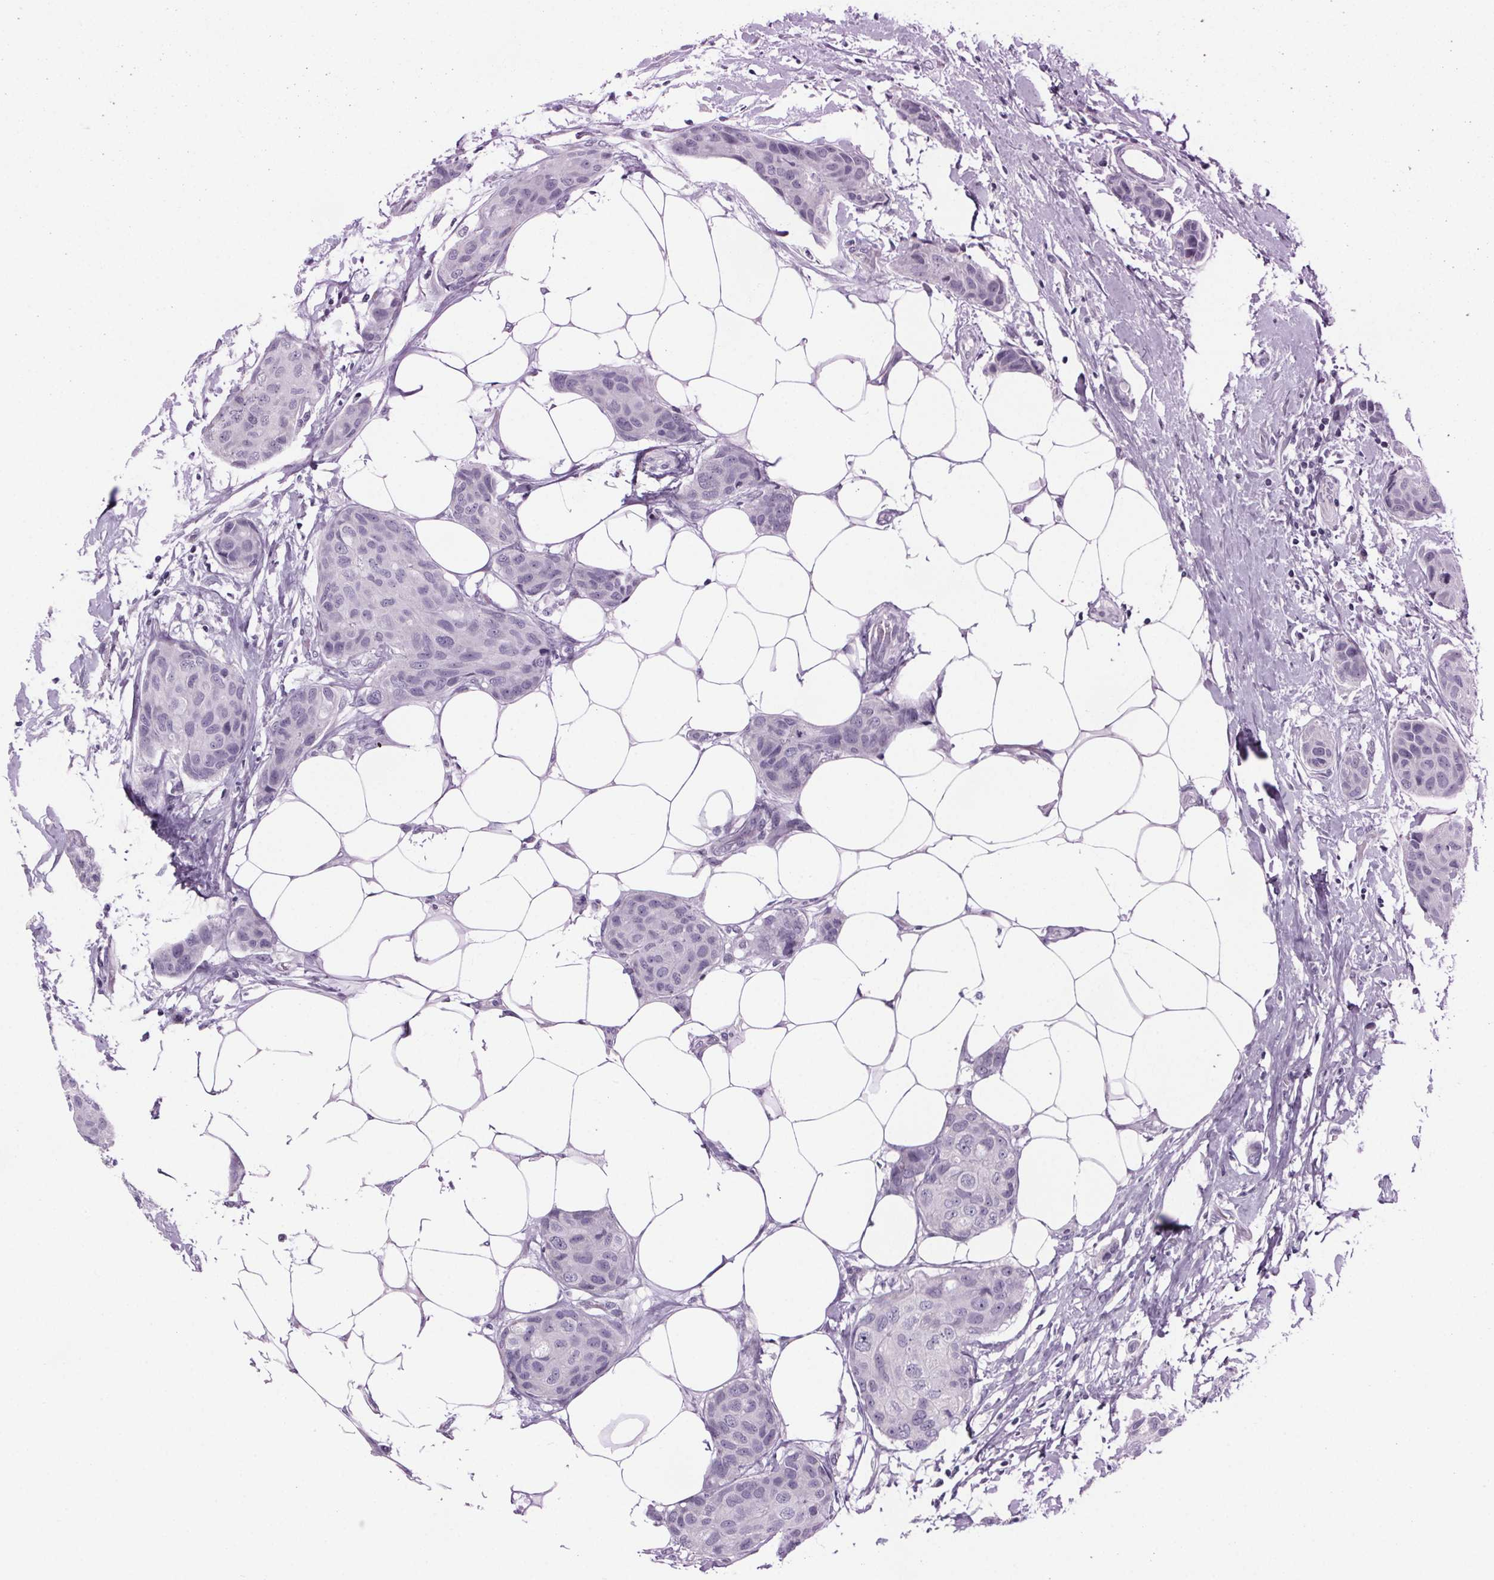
{"staining": {"intensity": "negative", "quantity": "none", "location": "none"}, "tissue": "breast cancer", "cell_type": "Tumor cells", "image_type": "cancer", "snomed": [{"axis": "morphology", "description": "Duct carcinoma"}, {"axis": "topography", "description": "Breast"}], "caption": "There is no significant staining in tumor cells of breast cancer. (DAB IHC visualized using brightfield microscopy, high magnification).", "gene": "CUBN", "patient": {"sex": "female", "age": 80}}